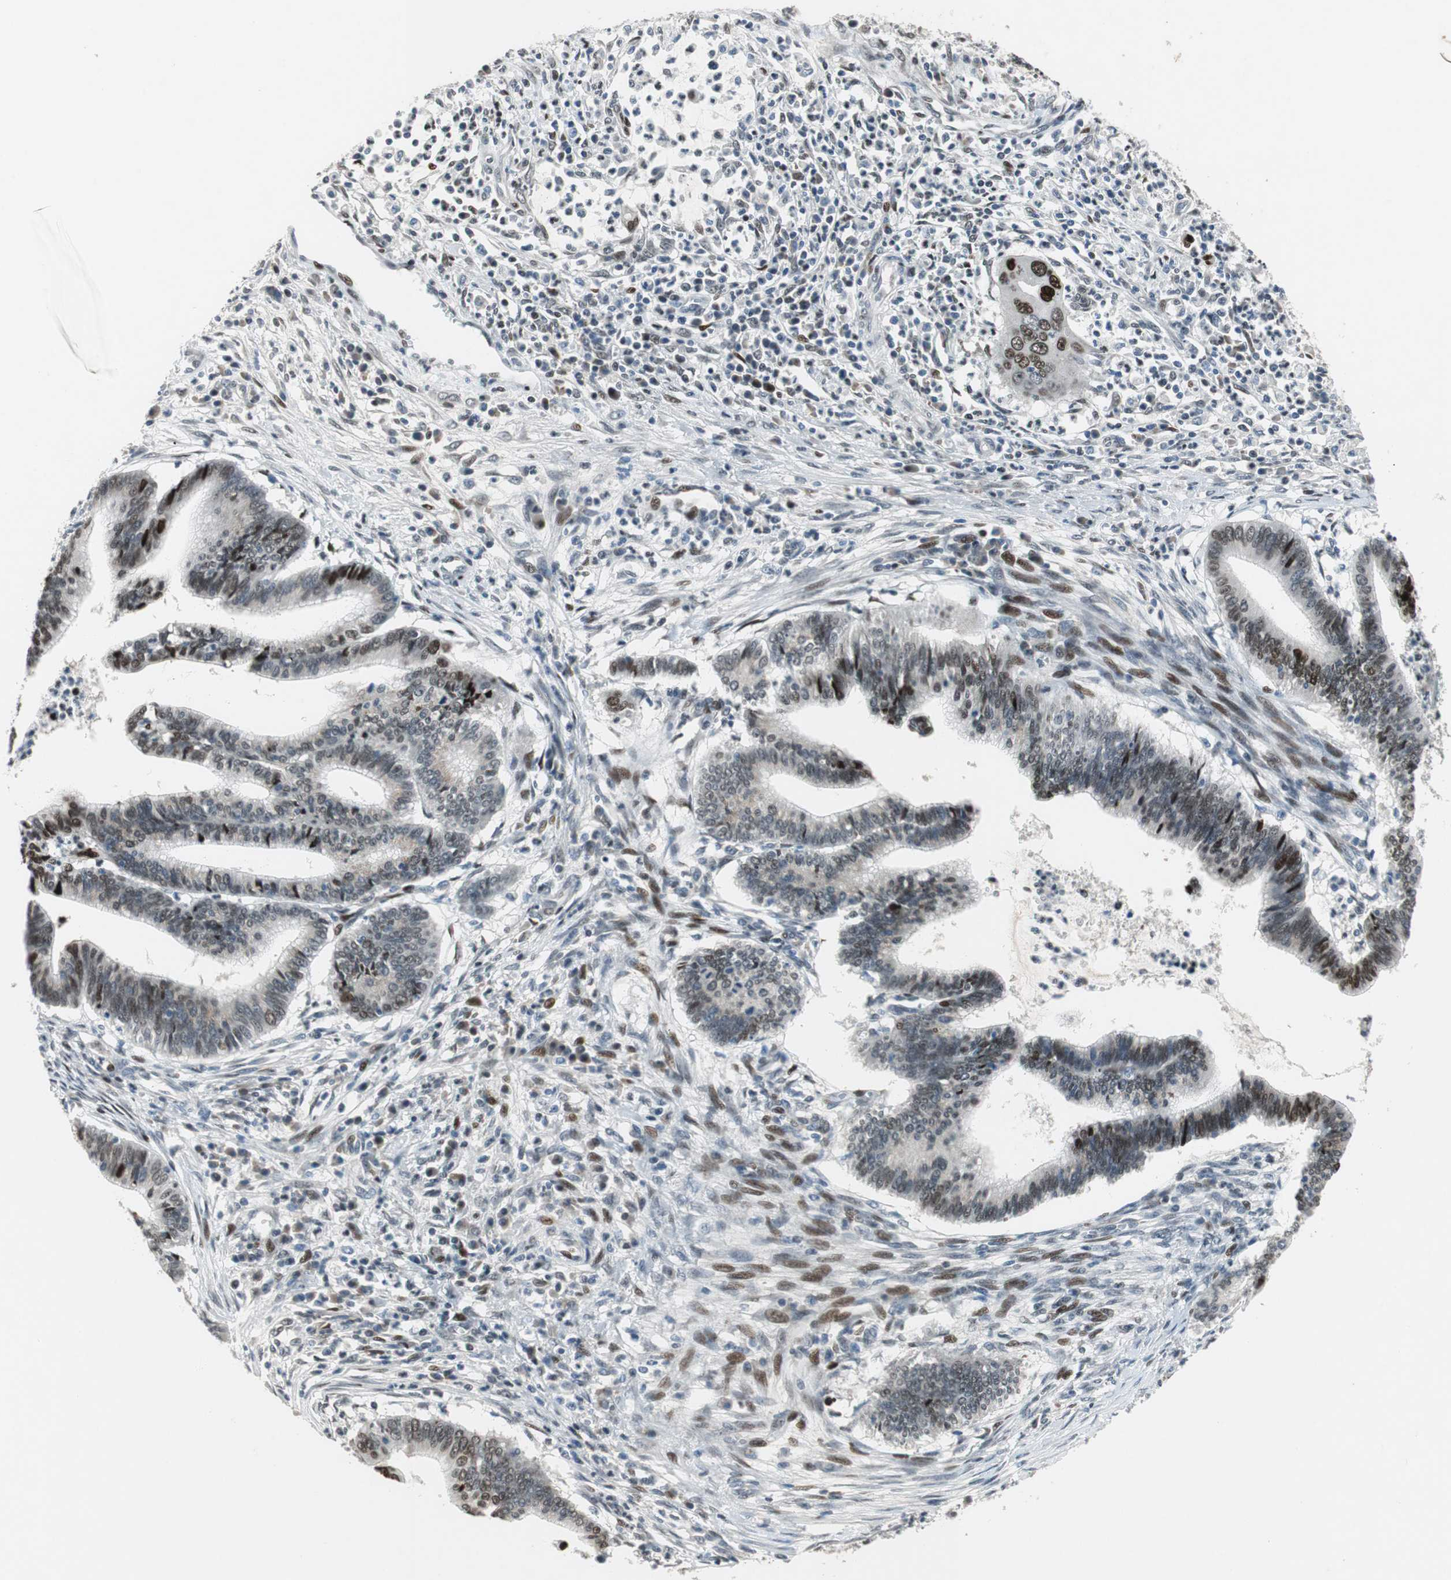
{"staining": {"intensity": "strong", "quantity": "25%-75%", "location": "nuclear"}, "tissue": "cervical cancer", "cell_type": "Tumor cells", "image_type": "cancer", "snomed": [{"axis": "morphology", "description": "Adenocarcinoma, NOS"}, {"axis": "topography", "description": "Cervix"}], "caption": "This photomicrograph shows immunohistochemistry (IHC) staining of cervical cancer (adenocarcinoma), with high strong nuclear positivity in approximately 25%-75% of tumor cells.", "gene": "AJUBA", "patient": {"sex": "female", "age": 36}}